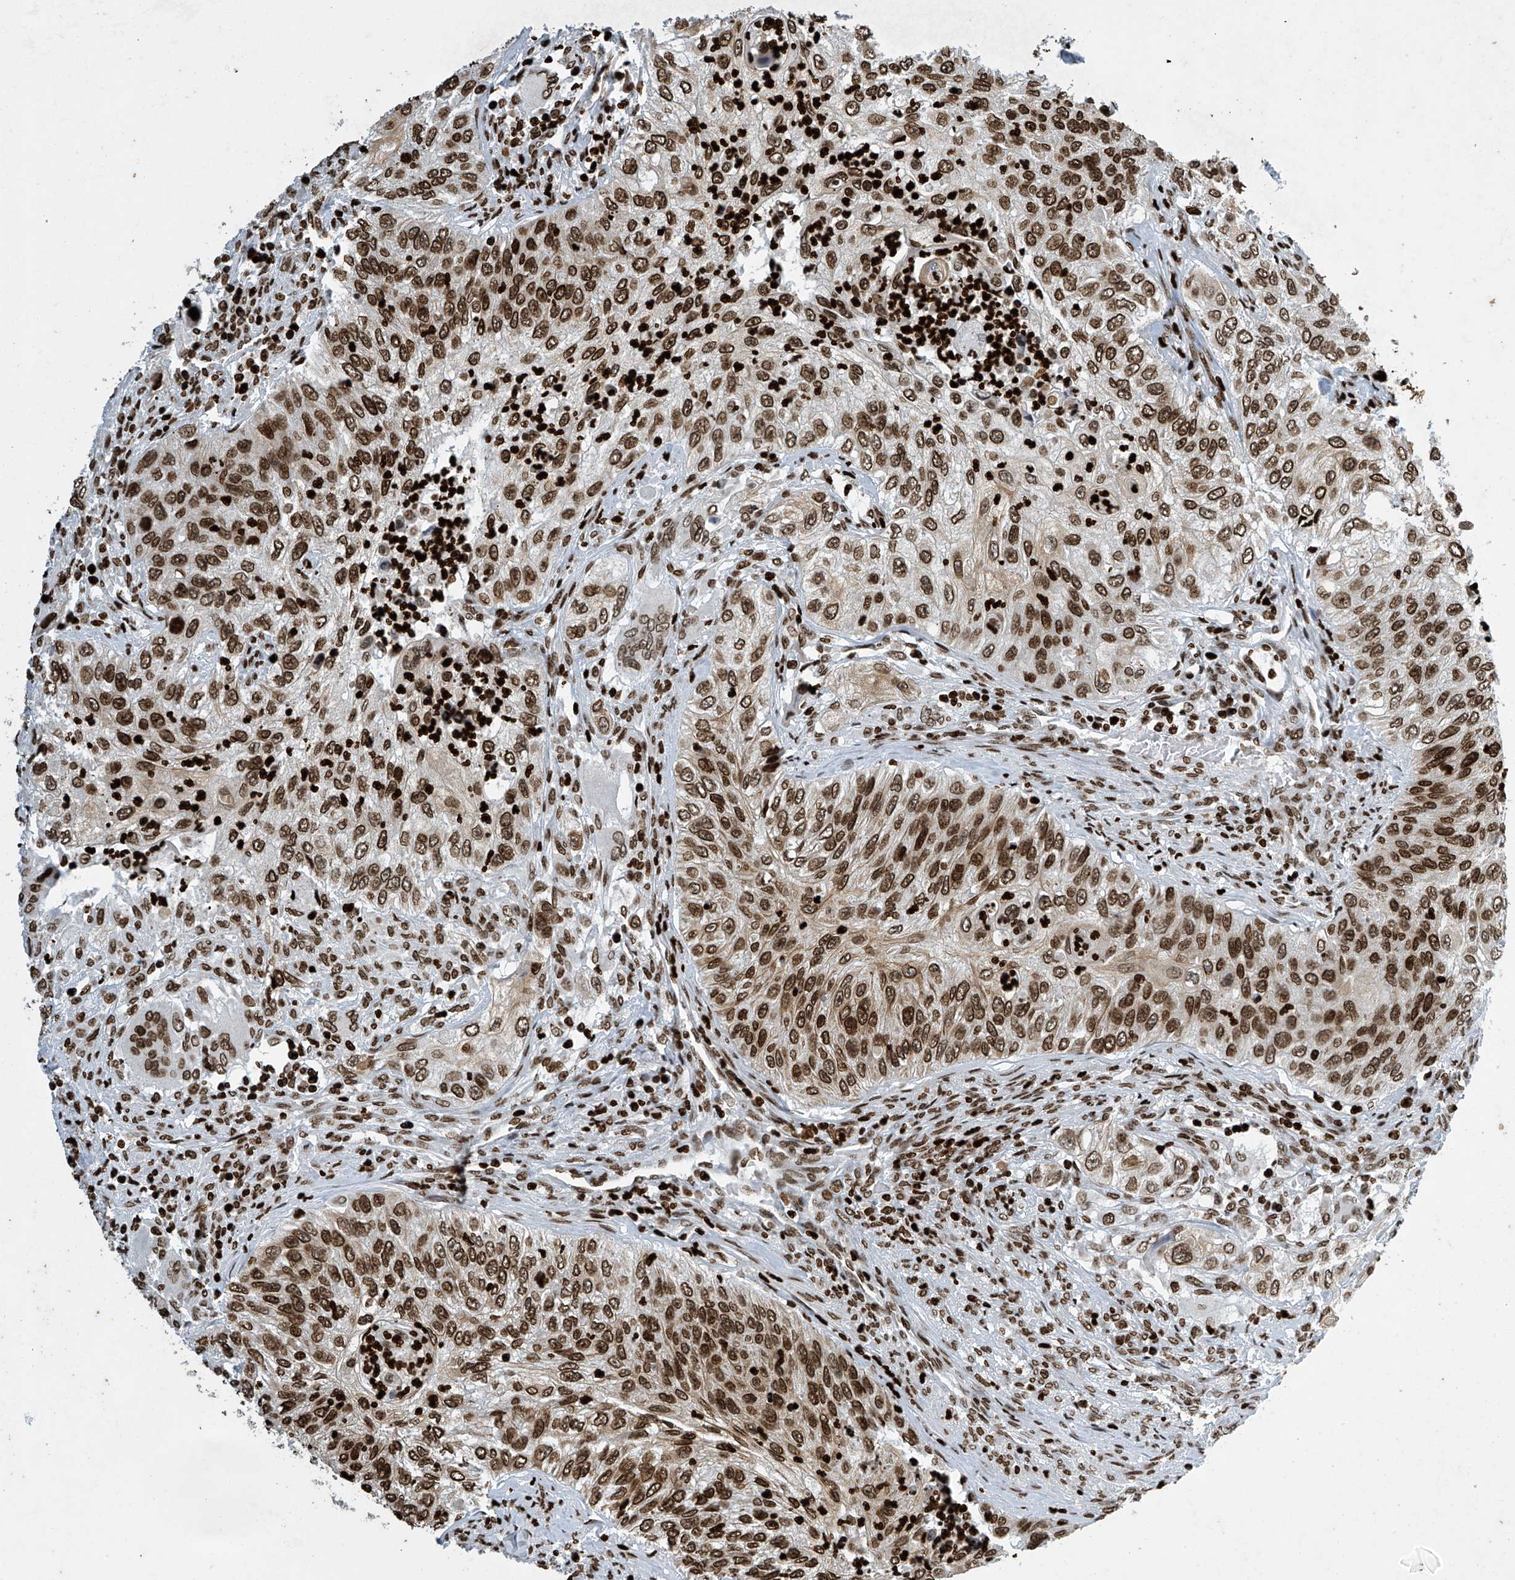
{"staining": {"intensity": "strong", "quantity": ">75%", "location": "nuclear"}, "tissue": "urothelial cancer", "cell_type": "Tumor cells", "image_type": "cancer", "snomed": [{"axis": "morphology", "description": "Urothelial carcinoma, High grade"}, {"axis": "topography", "description": "Urinary bladder"}], "caption": "Immunohistochemical staining of human high-grade urothelial carcinoma displays high levels of strong nuclear protein staining in about >75% of tumor cells. The protein of interest is stained brown, and the nuclei are stained in blue (DAB IHC with brightfield microscopy, high magnification).", "gene": "H4C16", "patient": {"sex": "female", "age": 60}}